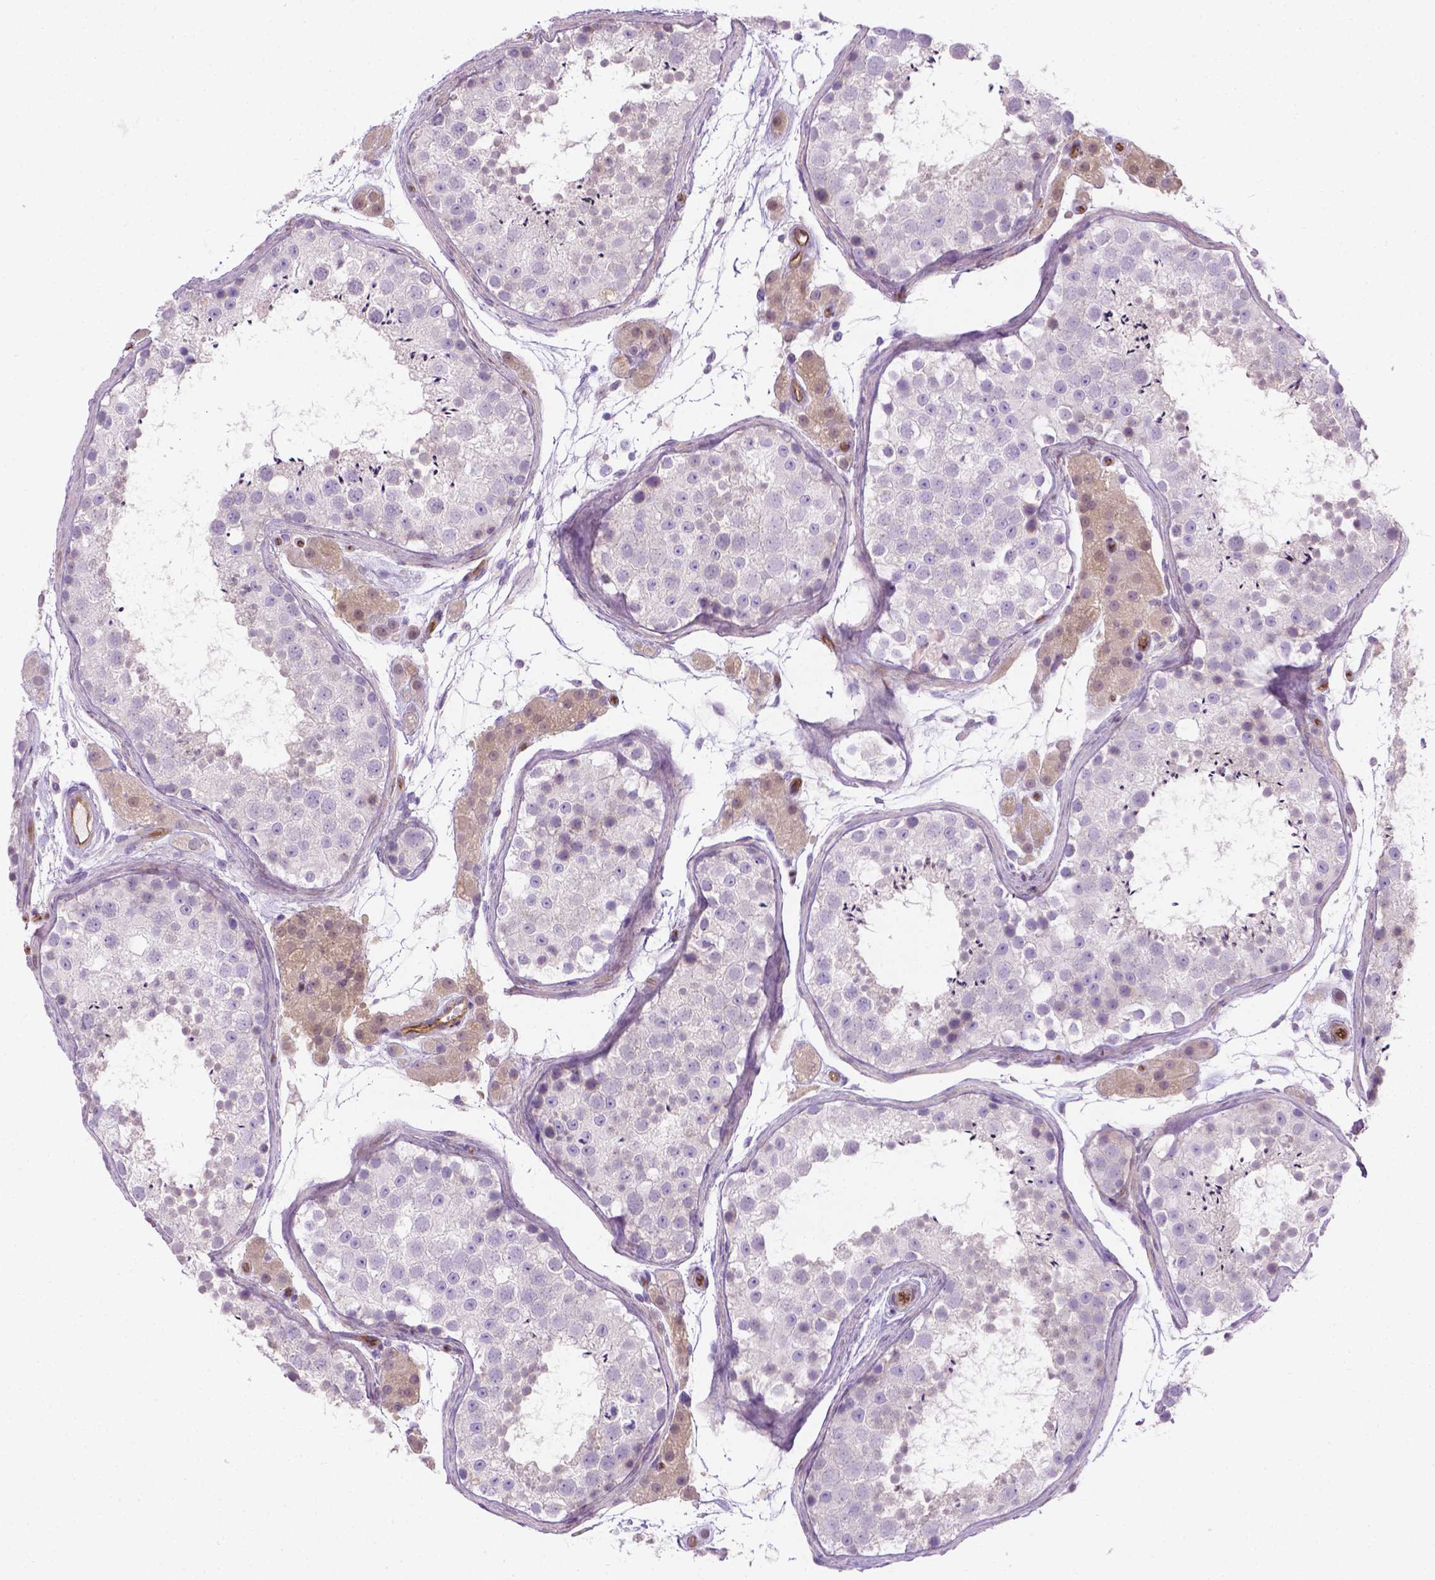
{"staining": {"intensity": "negative", "quantity": "none", "location": "none"}, "tissue": "testis", "cell_type": "Cells in seminiferous ducts", "image_type": "normal", "snomed": [{"axis": "morphology", "description": "Normal tissue, NOS"}, {"axis": "topography", "description": "Testis"}], "caption": "This is a photomicrograph of immunohistochemistry (IHC) staining of benign testis, which shows no staining in cells in seminiferous ducts. Nuclei are stained in blue.", "gene": "CLIC4", "patient": {"sex": "male", "age": 41}}